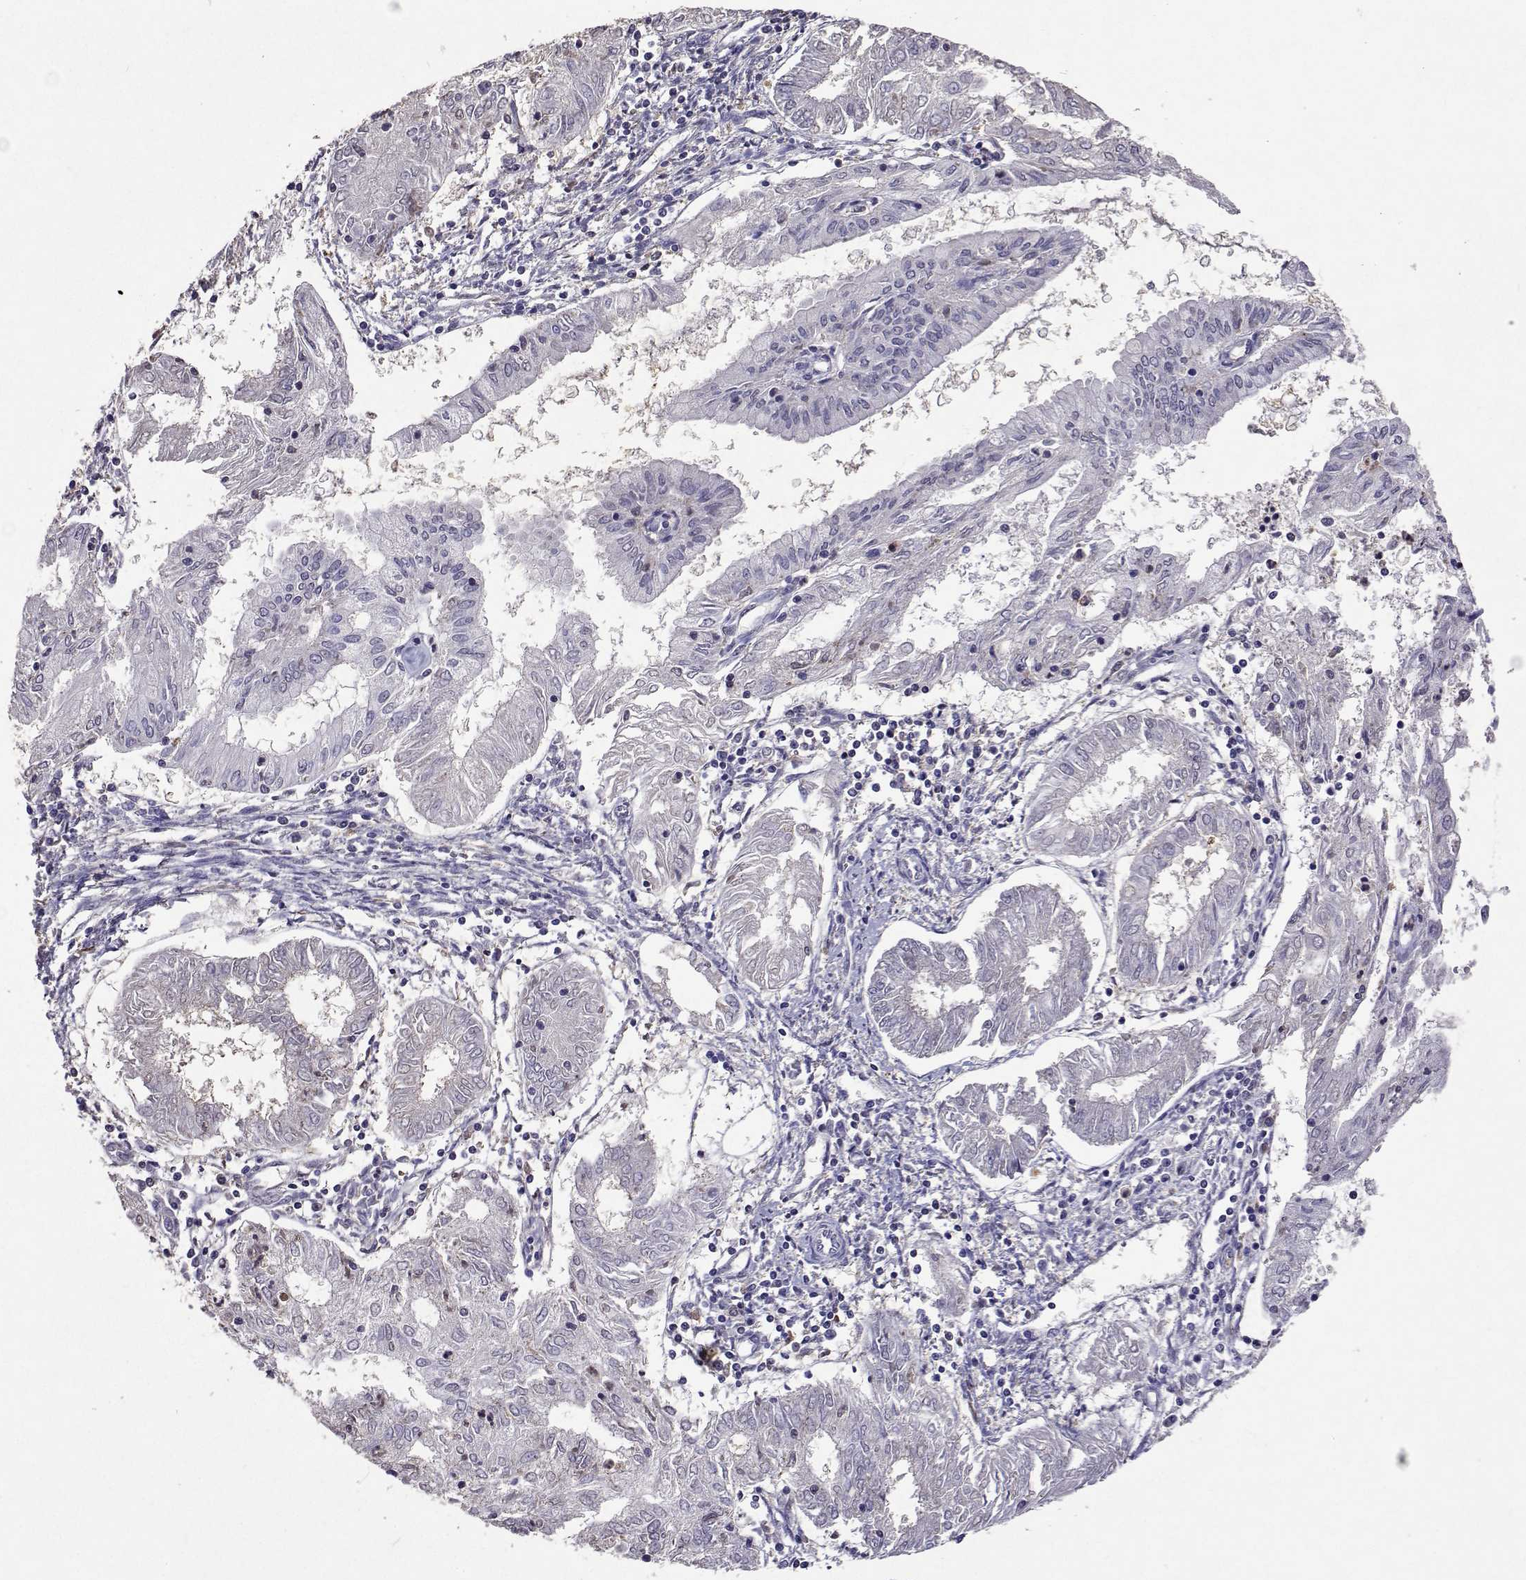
{"staining": {"intensity": "negative", "quantity": "none", "location": "none"}, "tissue": "endometrial cancer", "cell_type": "Tumor cells", "image_type": "cancer", "snomed": [{"axis": "morphology", "description": "Adenocarcinoma, NOS"}, {"axis": "topography", "description": "Endometrium"}], "caption": "Immunohistochemistry (IHC) micrograph of neoplastic tissue: human endometrial cancer stained with DAB displays no significant protein expression in tumor cells.", "gene": "APAF1", "patient": {"sex": "female", "age": 68}}